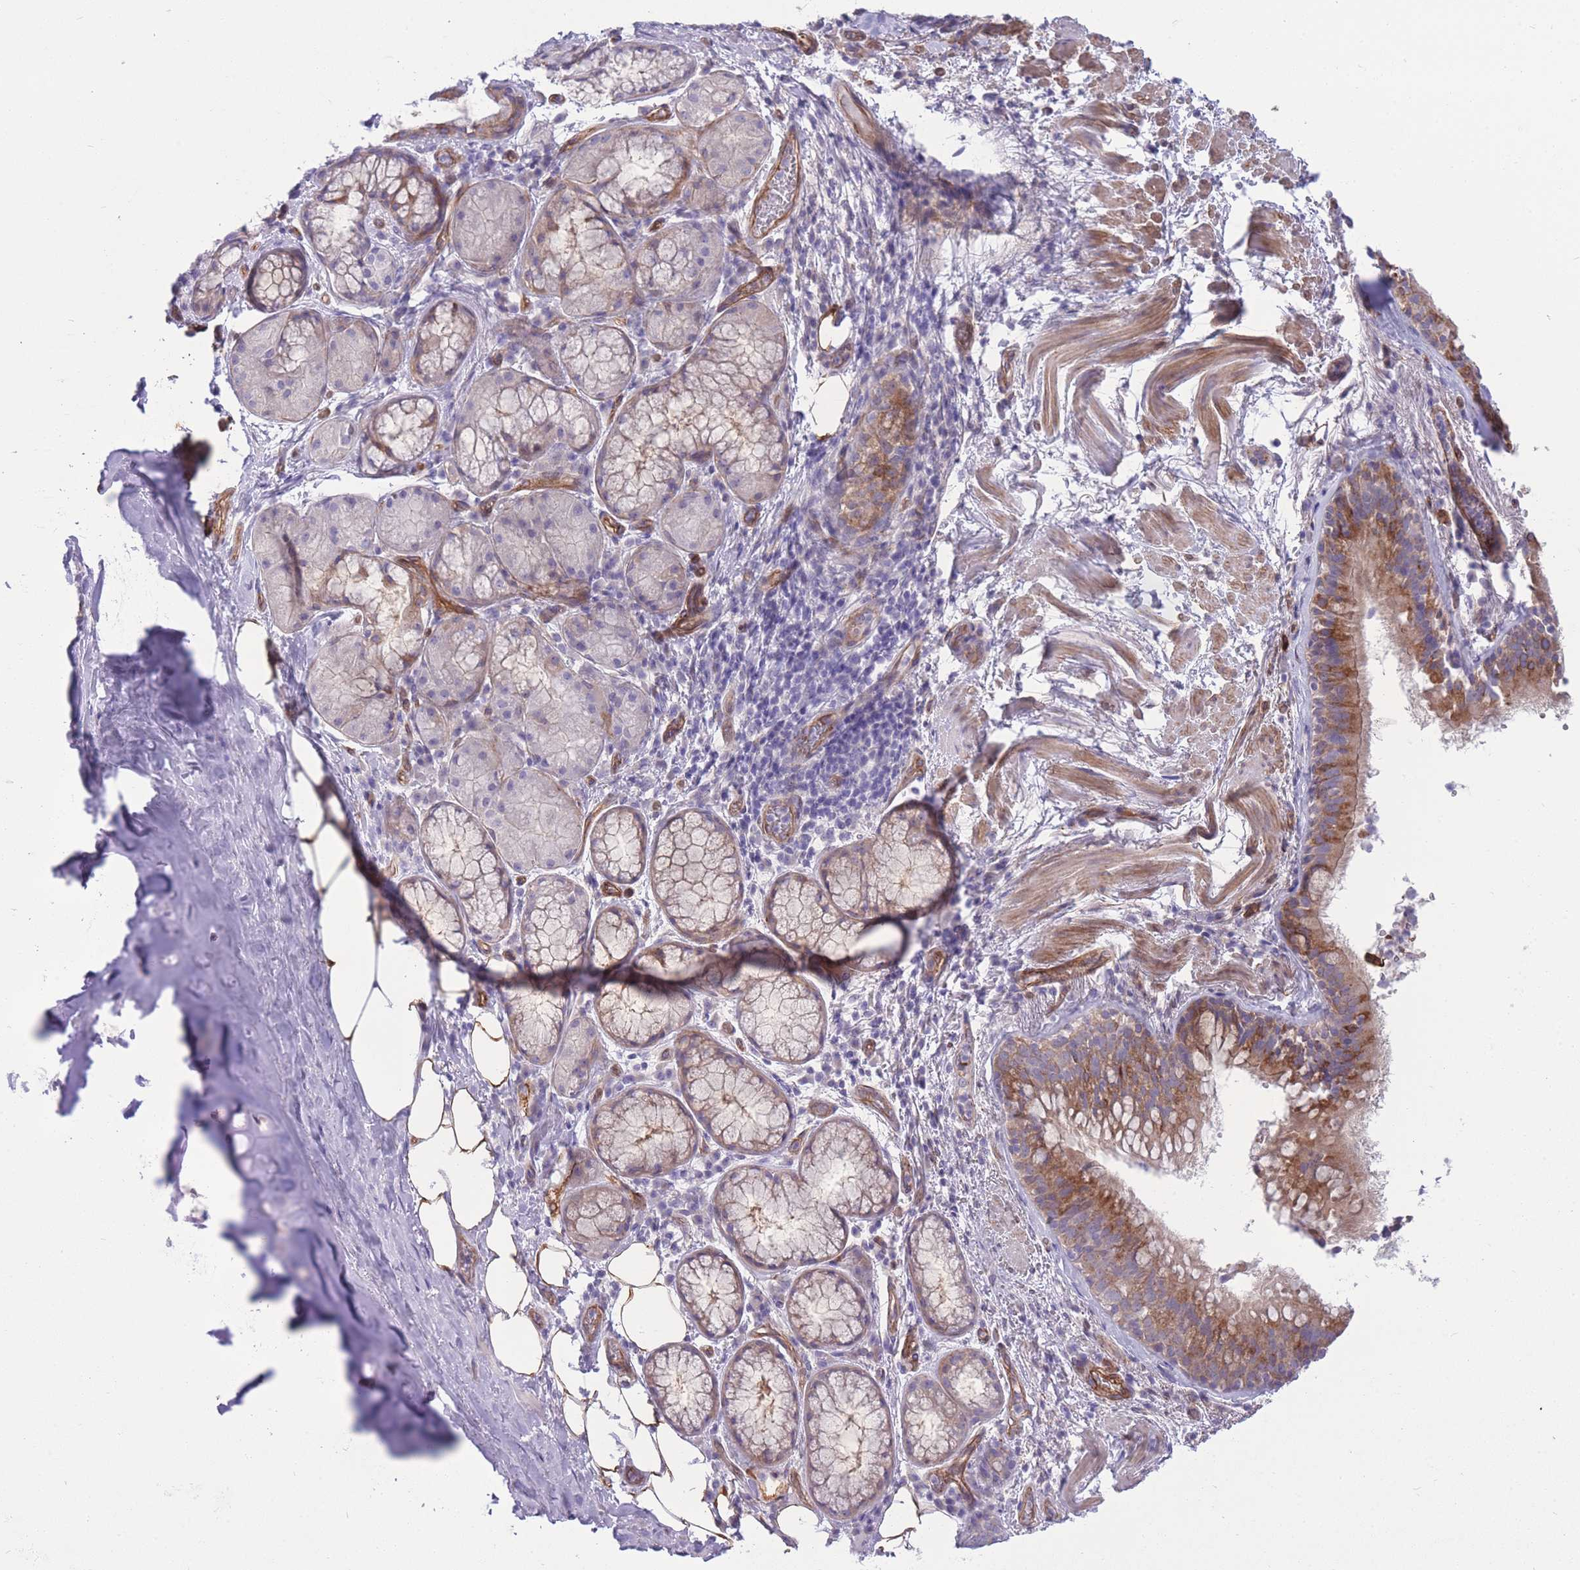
{"staining": {"intensity": "moderate", "quantity": ">75%", "location": "cytoplasmic/membranous"}, "tissue": "adipose tissue", "cell_type": "Adipocytes", "image_type": "normal", "snomed": [{"axis": "morphology", "description": "Normal tissue, NOS"}, {"axis": "topography", "description": "Lymph node"}, {"axis": "topography", "description": "Cartilage tissue"}, {"axis": "topography", "description": "Bronchus"}], "caption": "IHC micrograph of benign adipose tissue: human adipose tissue stained using immunohistochemistry (IHC) shows medium levels of moderate protein expression localized specifically in the cytoplasmic/membranous of adipocytes, appearing as a cytoplasmic/membranous brown color.", "gene": "RGS11", "patient": {"sex": "male", "age": 63}}